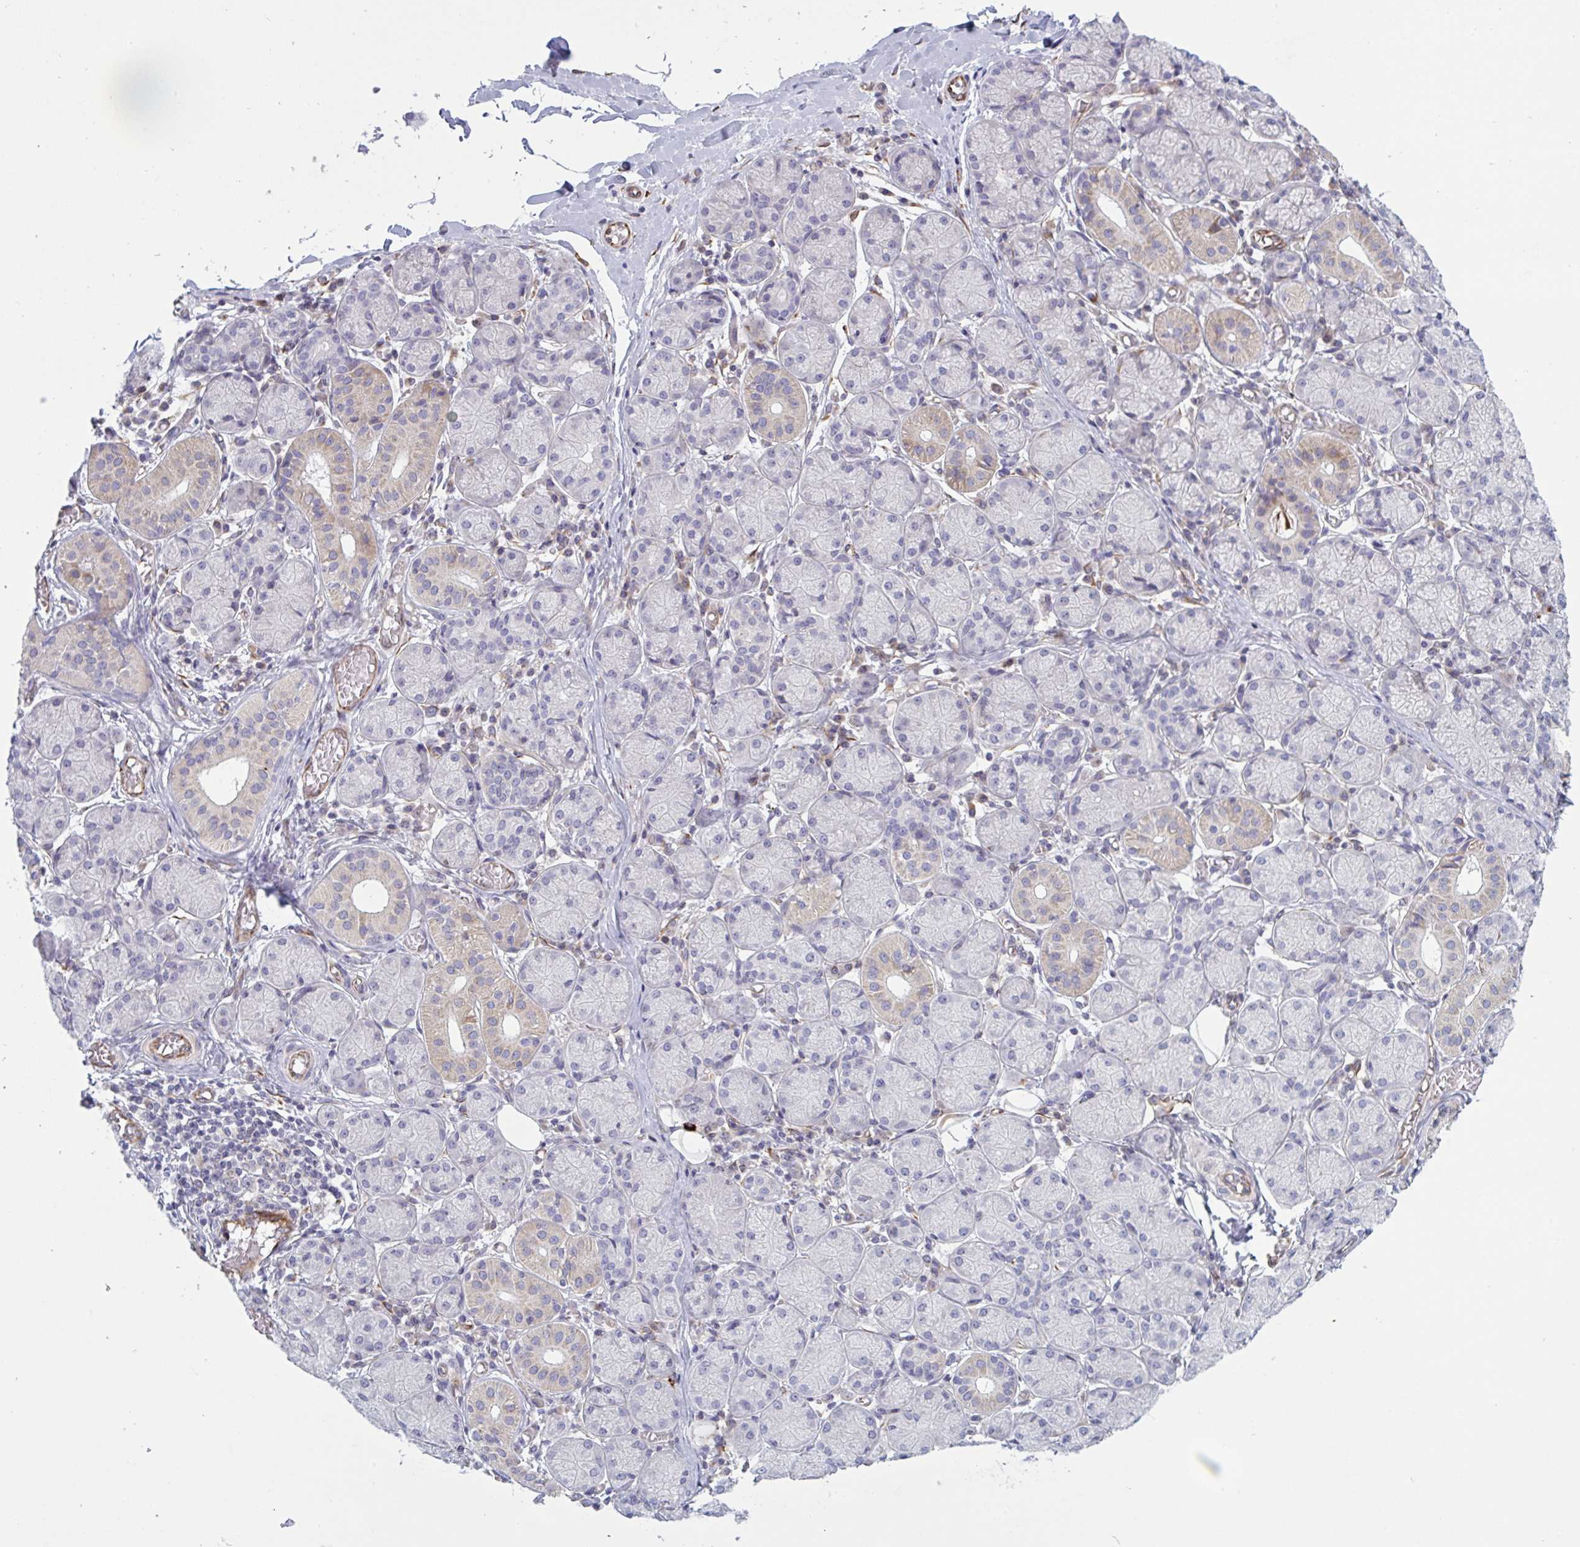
{"staining": {"intensity": "moderate", "quantity": "<25%", "location": "cytoplasmic/membranous"}, "tissue": "salivary gland", "cell_type": "Glandular cells", "image_type": "normal", "snomed": [{"axis": "morphology", "description": "Normal tissue, NOS"}, {"axis": "topography", "description": "Salivary gland"}], "caption": "Immunohistochemistry staining of benign salivary gland, which shows low levels of moderate cytoplasmic/membranous expression in about <25% of glandular cells indicating moderate cytoplasmic/membranous protein staining. The staining was performed using DAB (3,3'-diaminobenzidine) (brown) for protein detection and nuclei were counterstained in hematoxylin (blue).", "gene": "DCBLD1", "patient": {"sex": "female", "age": 24}}